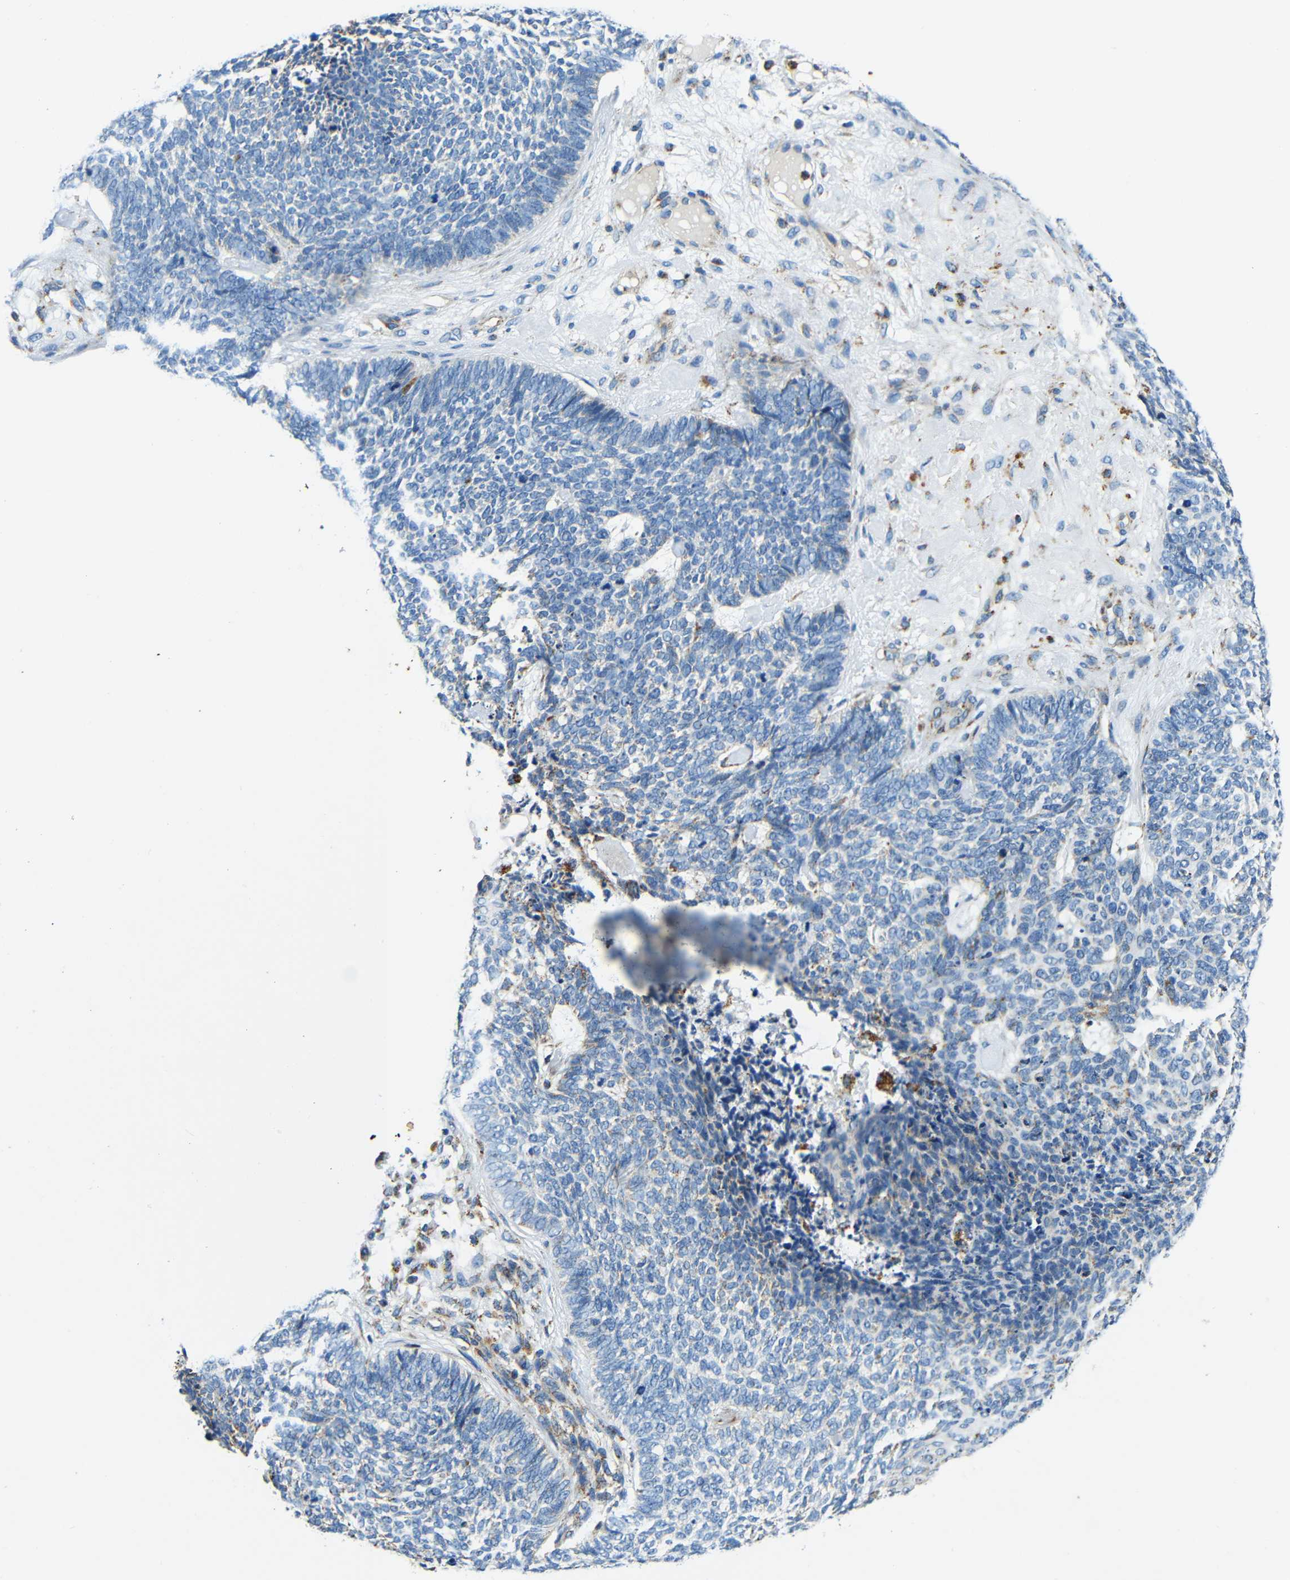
{"staining": {"intensity": "negative", "quantity": "none", "location": "none"}, "tissue": "skin cancer", "cell_type": "Tumor cells", "image_type": "cancer", "snomed": [{"axis": "morphology", "description": "Basal cell carcinoma"}, {"axis": "topography", "description": "Skin"}], "caption": "Tumor cells are negative for protein expression in human skin basal cell carcinoma.", "gene": "GALNT18", "patient": {"sex": "female", "age": 84}}